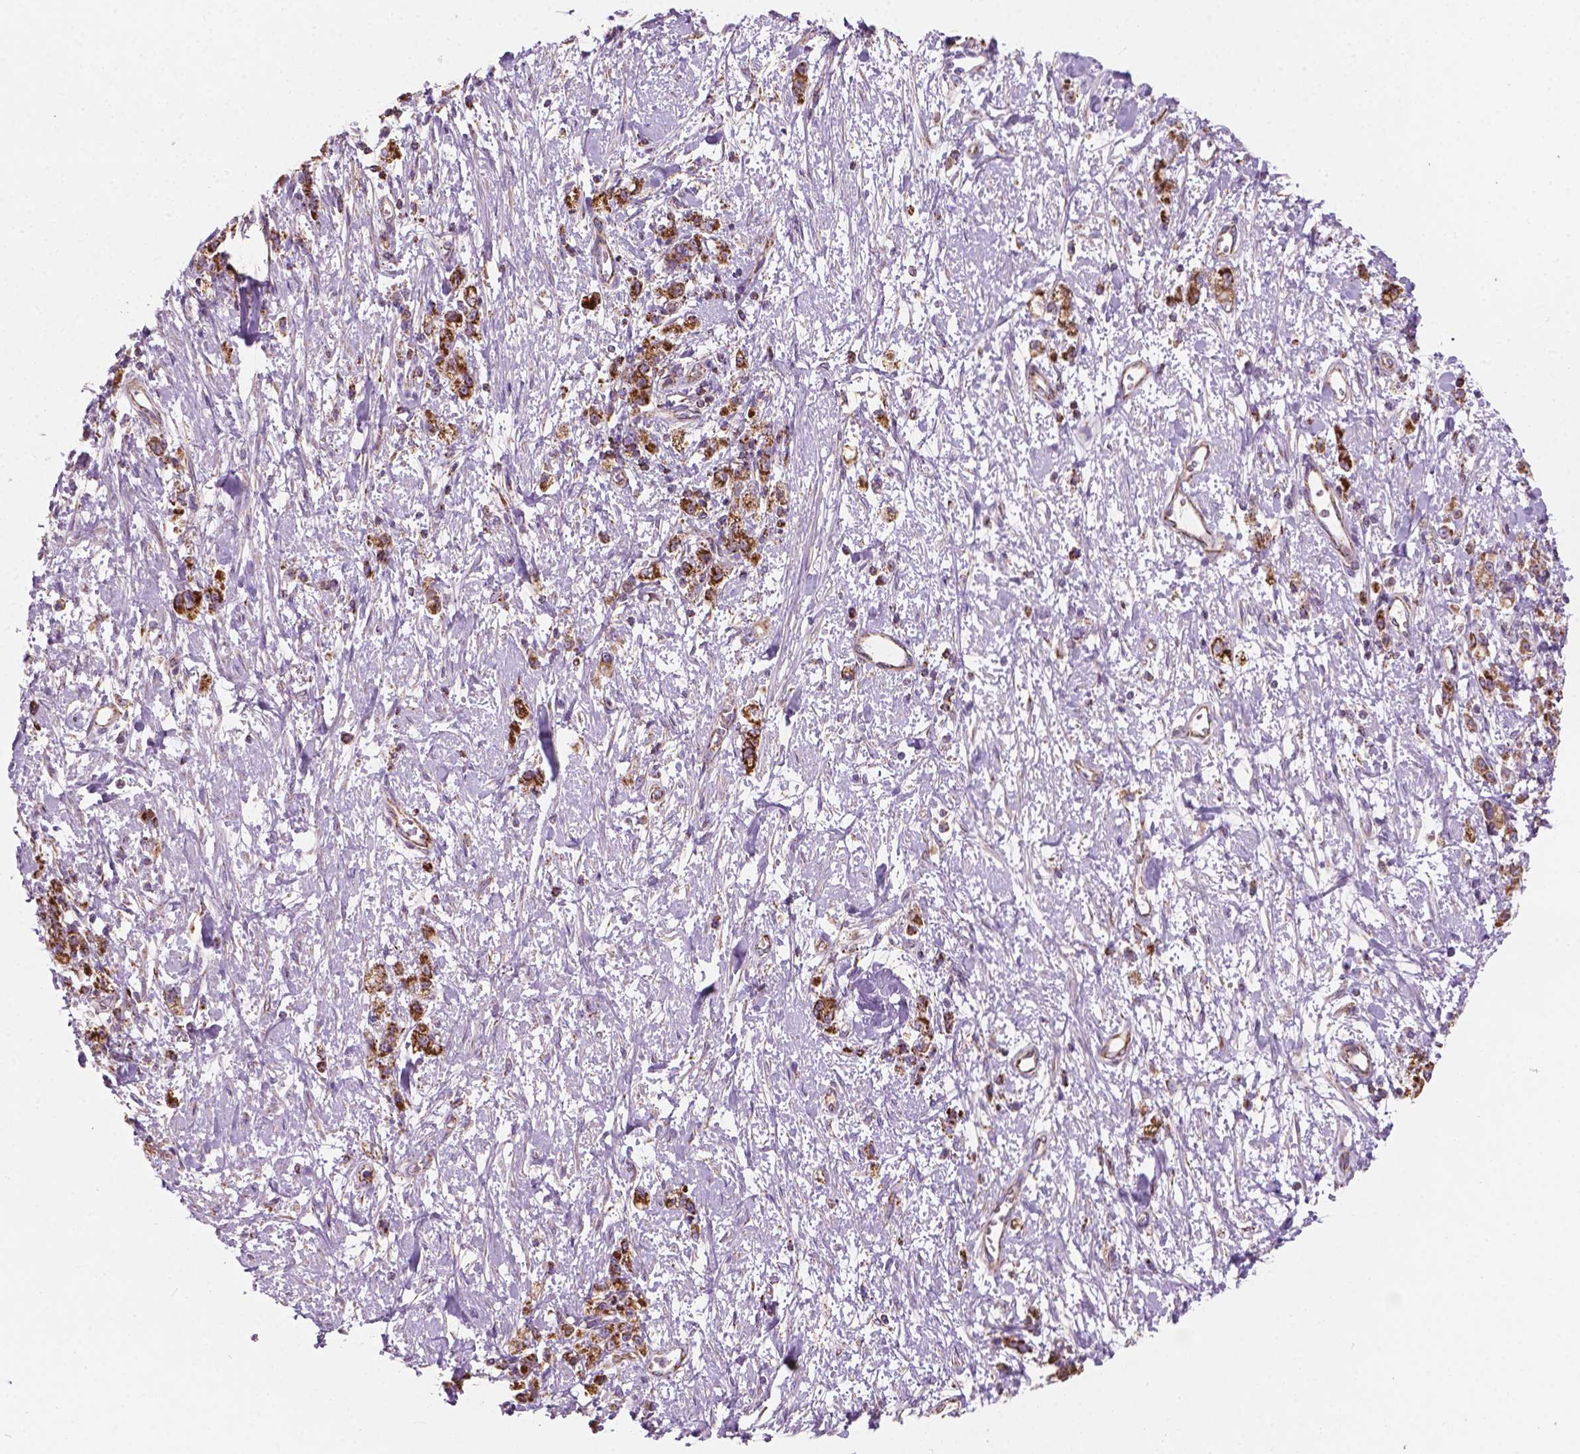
{"staining": {"intensity": "strong", "quantity": ">75%", "location": "cytoplasmic/membranous"}, "tissue": "stomach cancer", "cell_type": "Tumor cells", "image_type": "cancer", "snomed": [{"axis": "morphology", "description": "Adenocarcinoma, NOS"}, {"axis": "topography", "description": "Stomach"}], "caption": "The immunohistochemical stain labels strong cytoplasmic/membranous staining in tumor cells of stomach cancer (adenocarcinoma) tissue. Using DAB (brown) and hematoxylin (blue) stains, captured at high magnification using brightfield microscopy.", "gene": "PIBF1", "patient": {"sex": "male", "age": 77}}